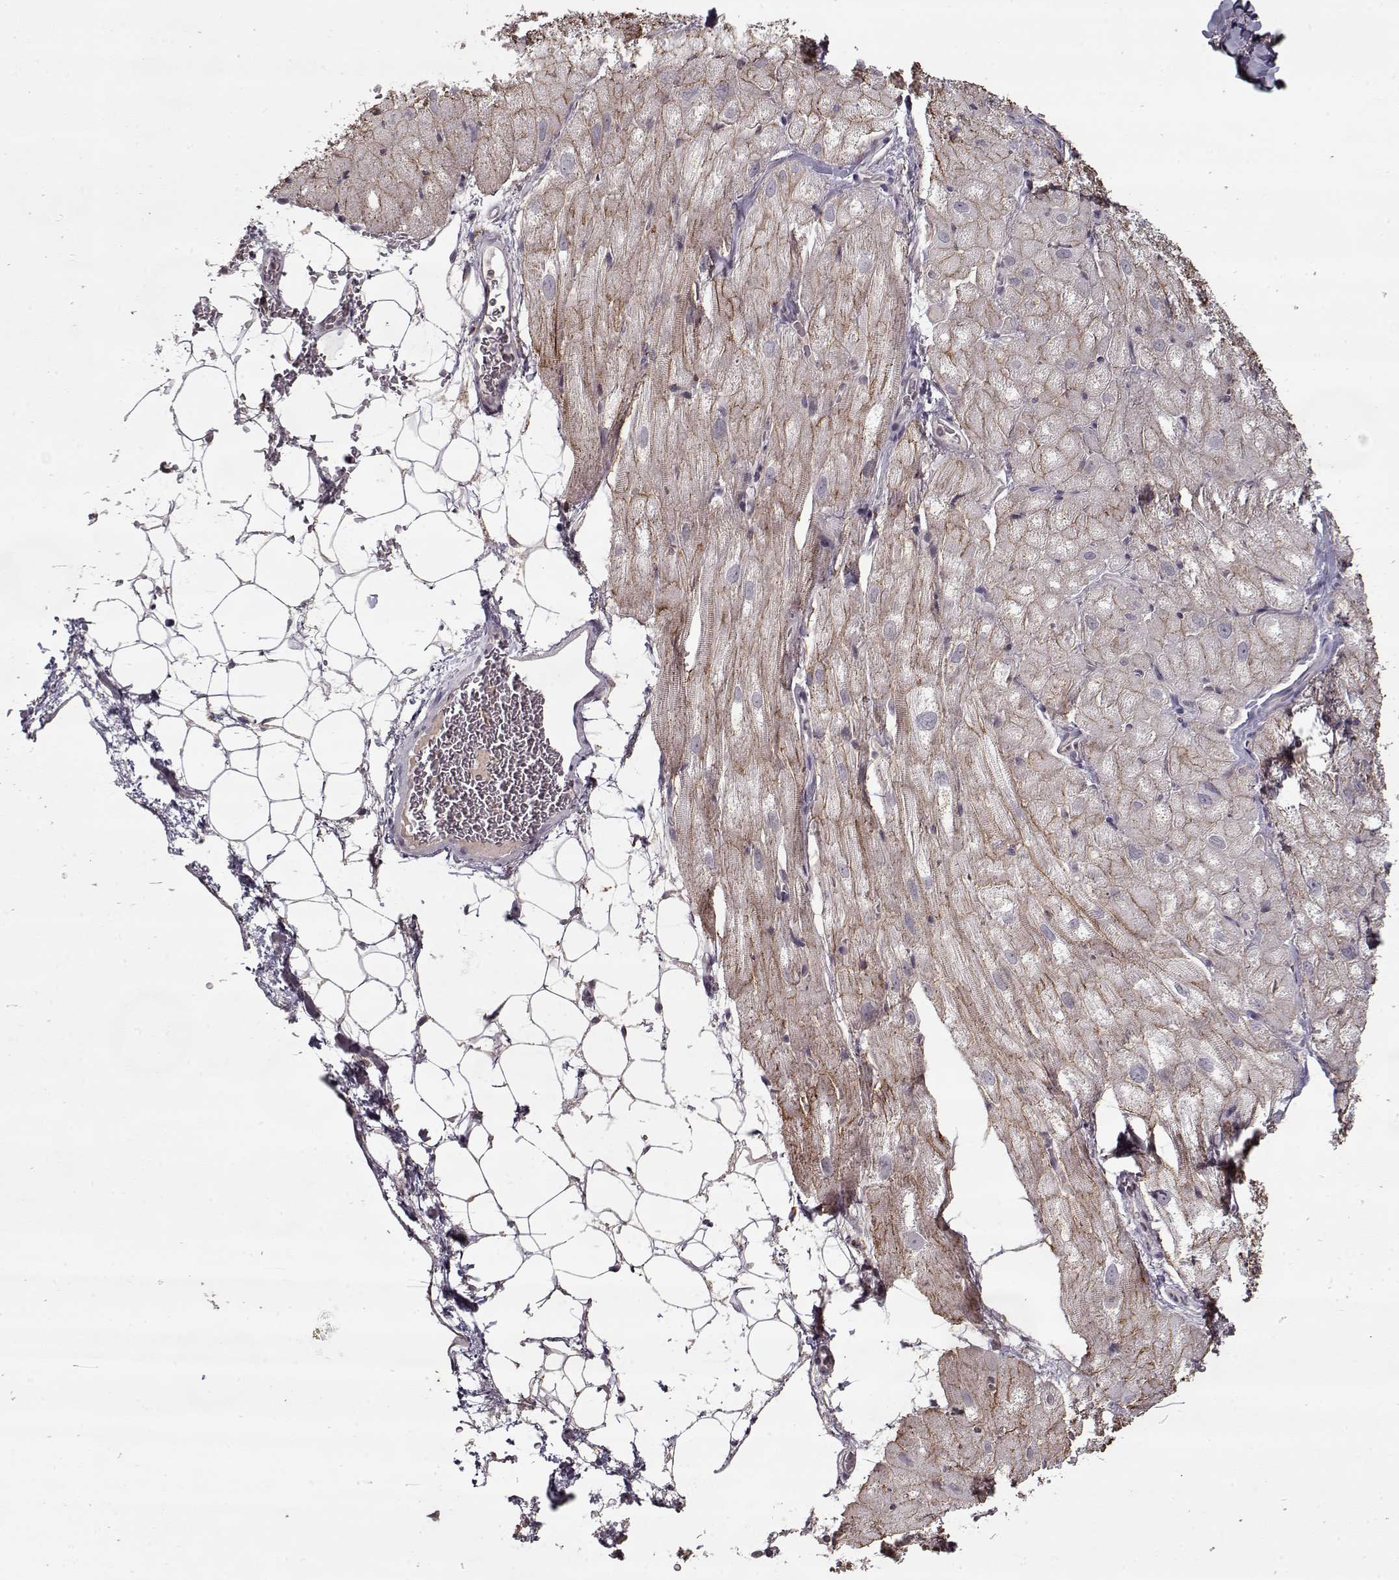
{"staining": {"intensity": "strong", "quantity": ">75%", "location": "cytoplasmic/membranous"}, "tissue": "heart muscle", "cell_type": "Cardiomyocytes", "image_type": "normal", "snomed": [{"axis": "morphology", "description": "Normal tissue, NOS"}, {"axis": "topography", "description": "Heart"}], "caption": "Heart muscle stained with DAB (3,3'-diaminobenzidine) IHC demonstrates high levels of strong cytoplasmic/membranous staining in approximately >75% of cardiomyocytes. Using DAB (brown) and hematoxylin (blue) stains, captured at high magnification using brightfield microscopy.", "gene": "LAMA2", "patient": {"sex": "male", "age": 61}}